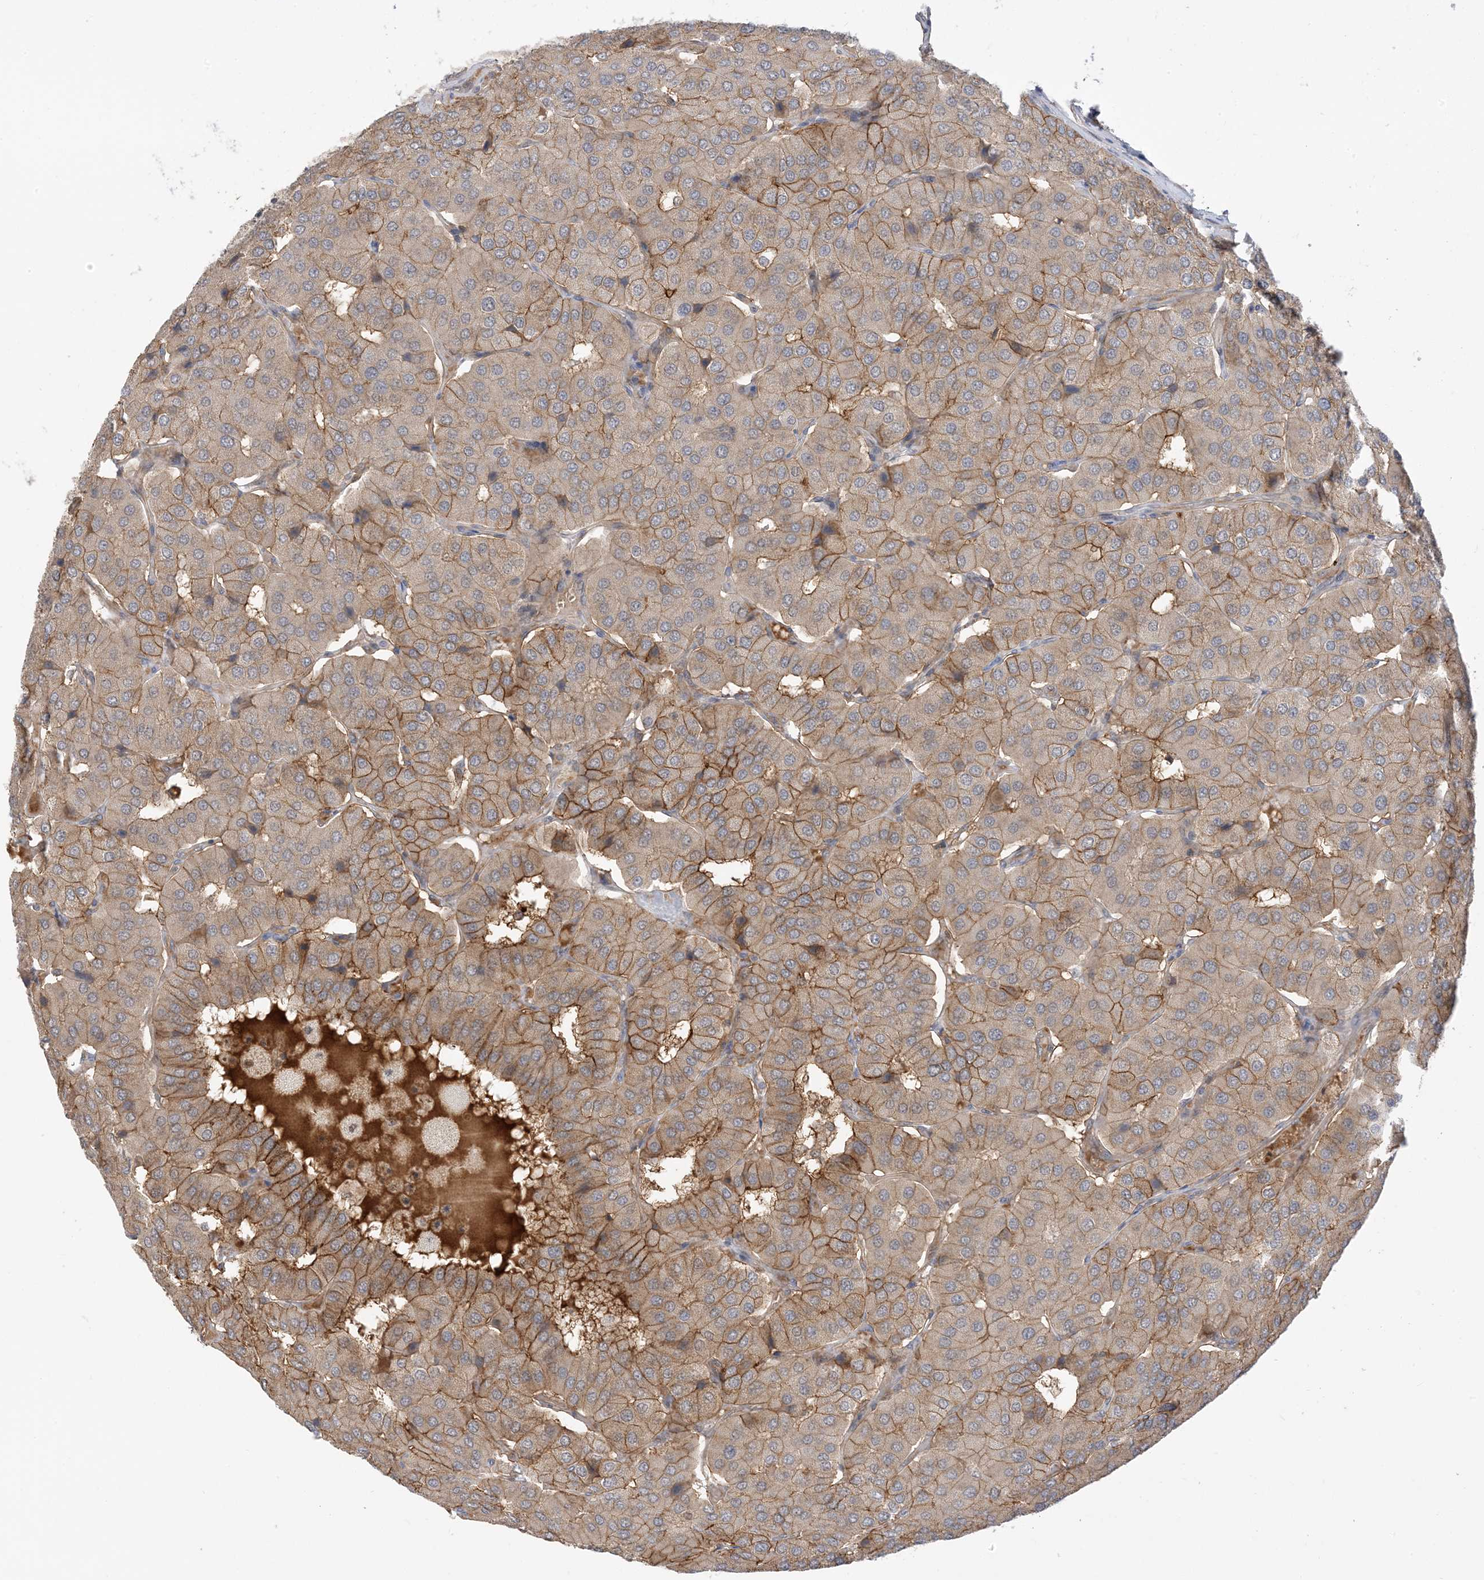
{"staining": {"intensity": "moderate", "quantity": ">75%", "location": "cytoplasmic/membranous"}, "tissue": "parathyroid gland", "cell_type": "Glandular cells", "image_type": "normal", "snomed": [{"axis": "morphology", "description": "Normal tissue, NOS"}, {"axis": "morphology", "description": "Adenoma, NOS"}, {"axis": "topography", "description": "Parathyroid gland"}], "caption": "Protein expression analysis of normal parathyroid gland reveals moderate cytoplasmic/membranous staining in approximately >75% of glandular cells.", "gene": "WDR26", "patient": {"sex": "female", "age": 86}}